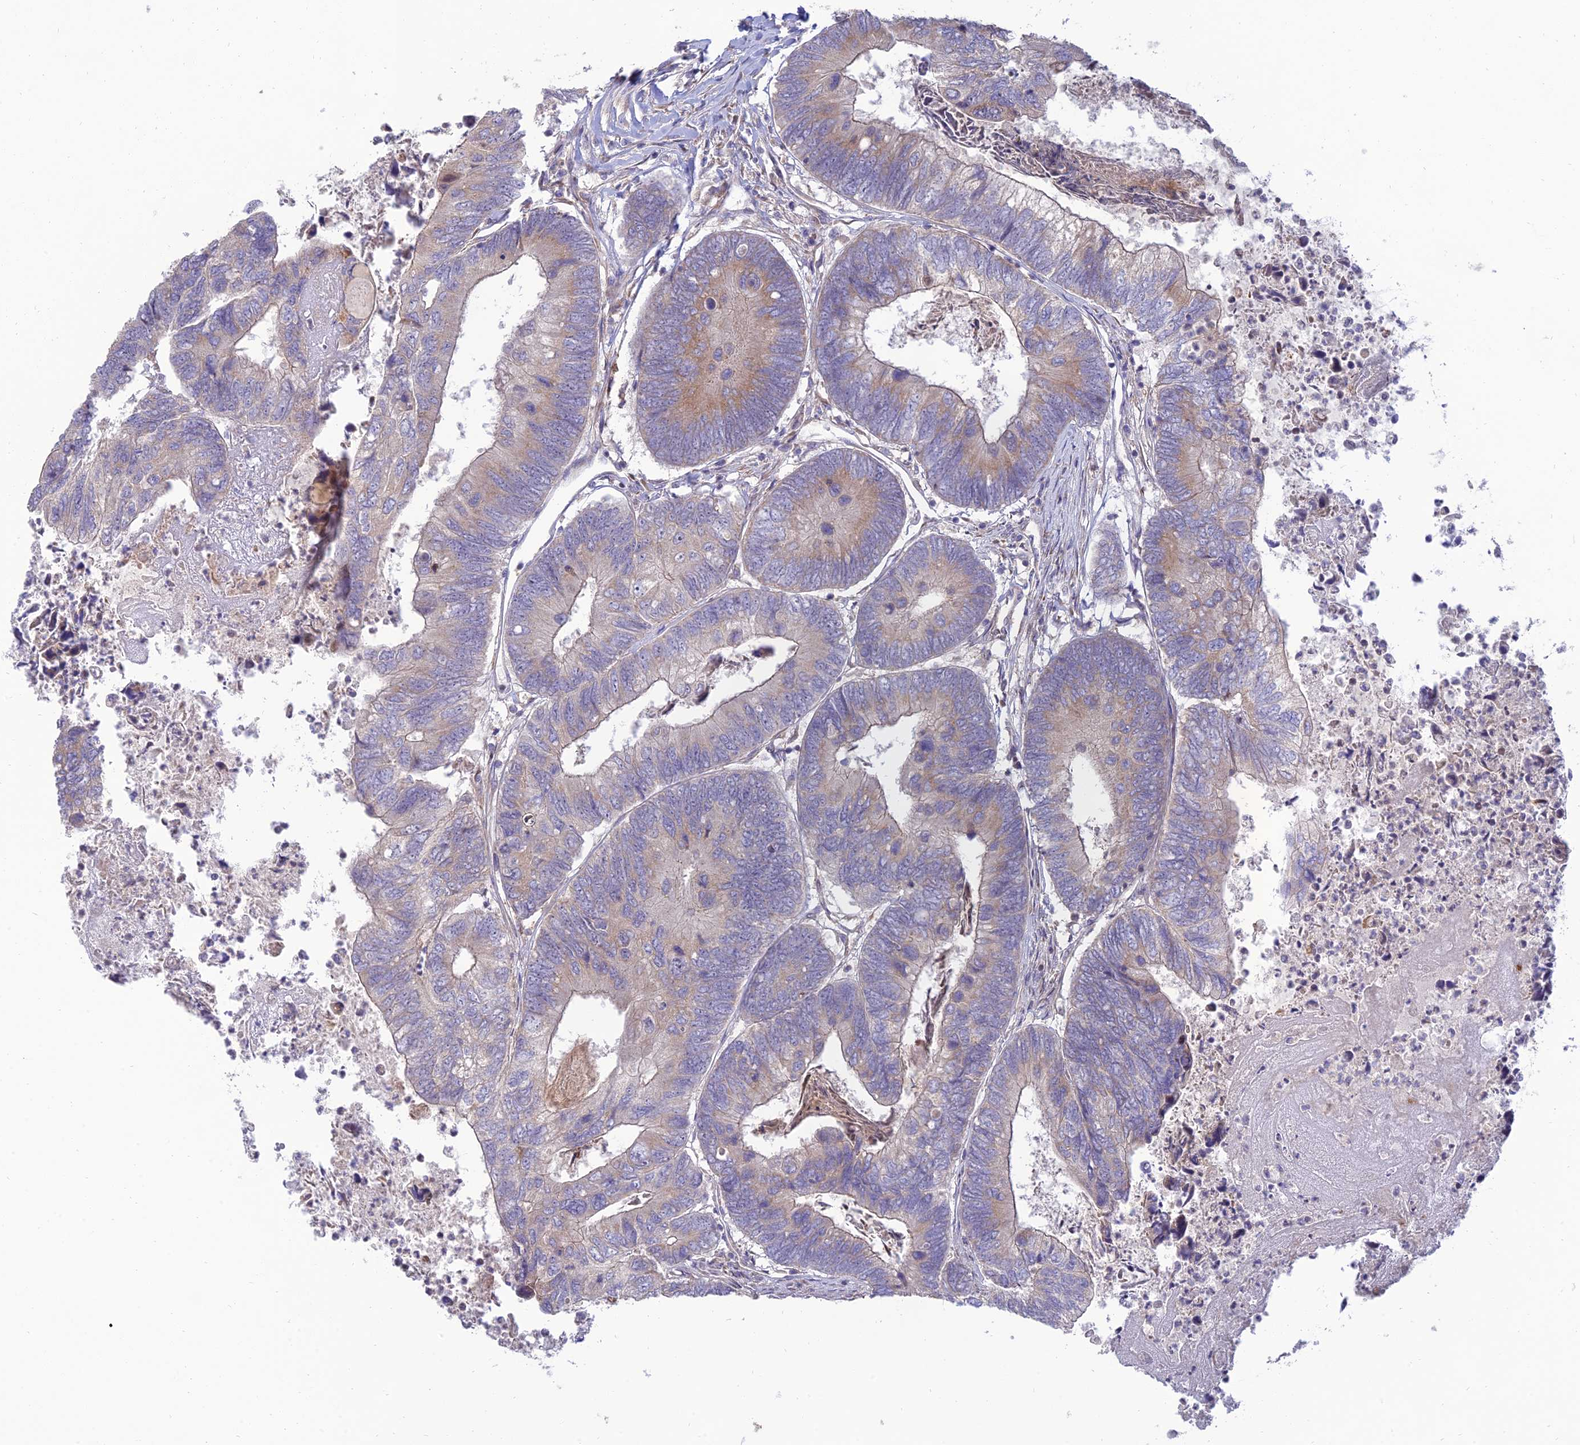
{"staining": {"intensity": "weak", "quantity": "<25%", "location": "cytoplasmic/membranous"}, "tissue": "colorectal cancer", "cell_type": "Tumor cells", "image_type": "cancer", "snomed": [{"axis": "morphology", "description": "Adenocarcinoma, NOS"}, {"axis": "topography", "description": "Colon"}], "caption": "A high-resolution micrograph shows immunohistochemistry staining of adenocarcinoma (colorectal), which demonstrates no significant expression in tumor cells.", "gene": "C3orf20", "patient": {"sex": "female", "age": 67}}